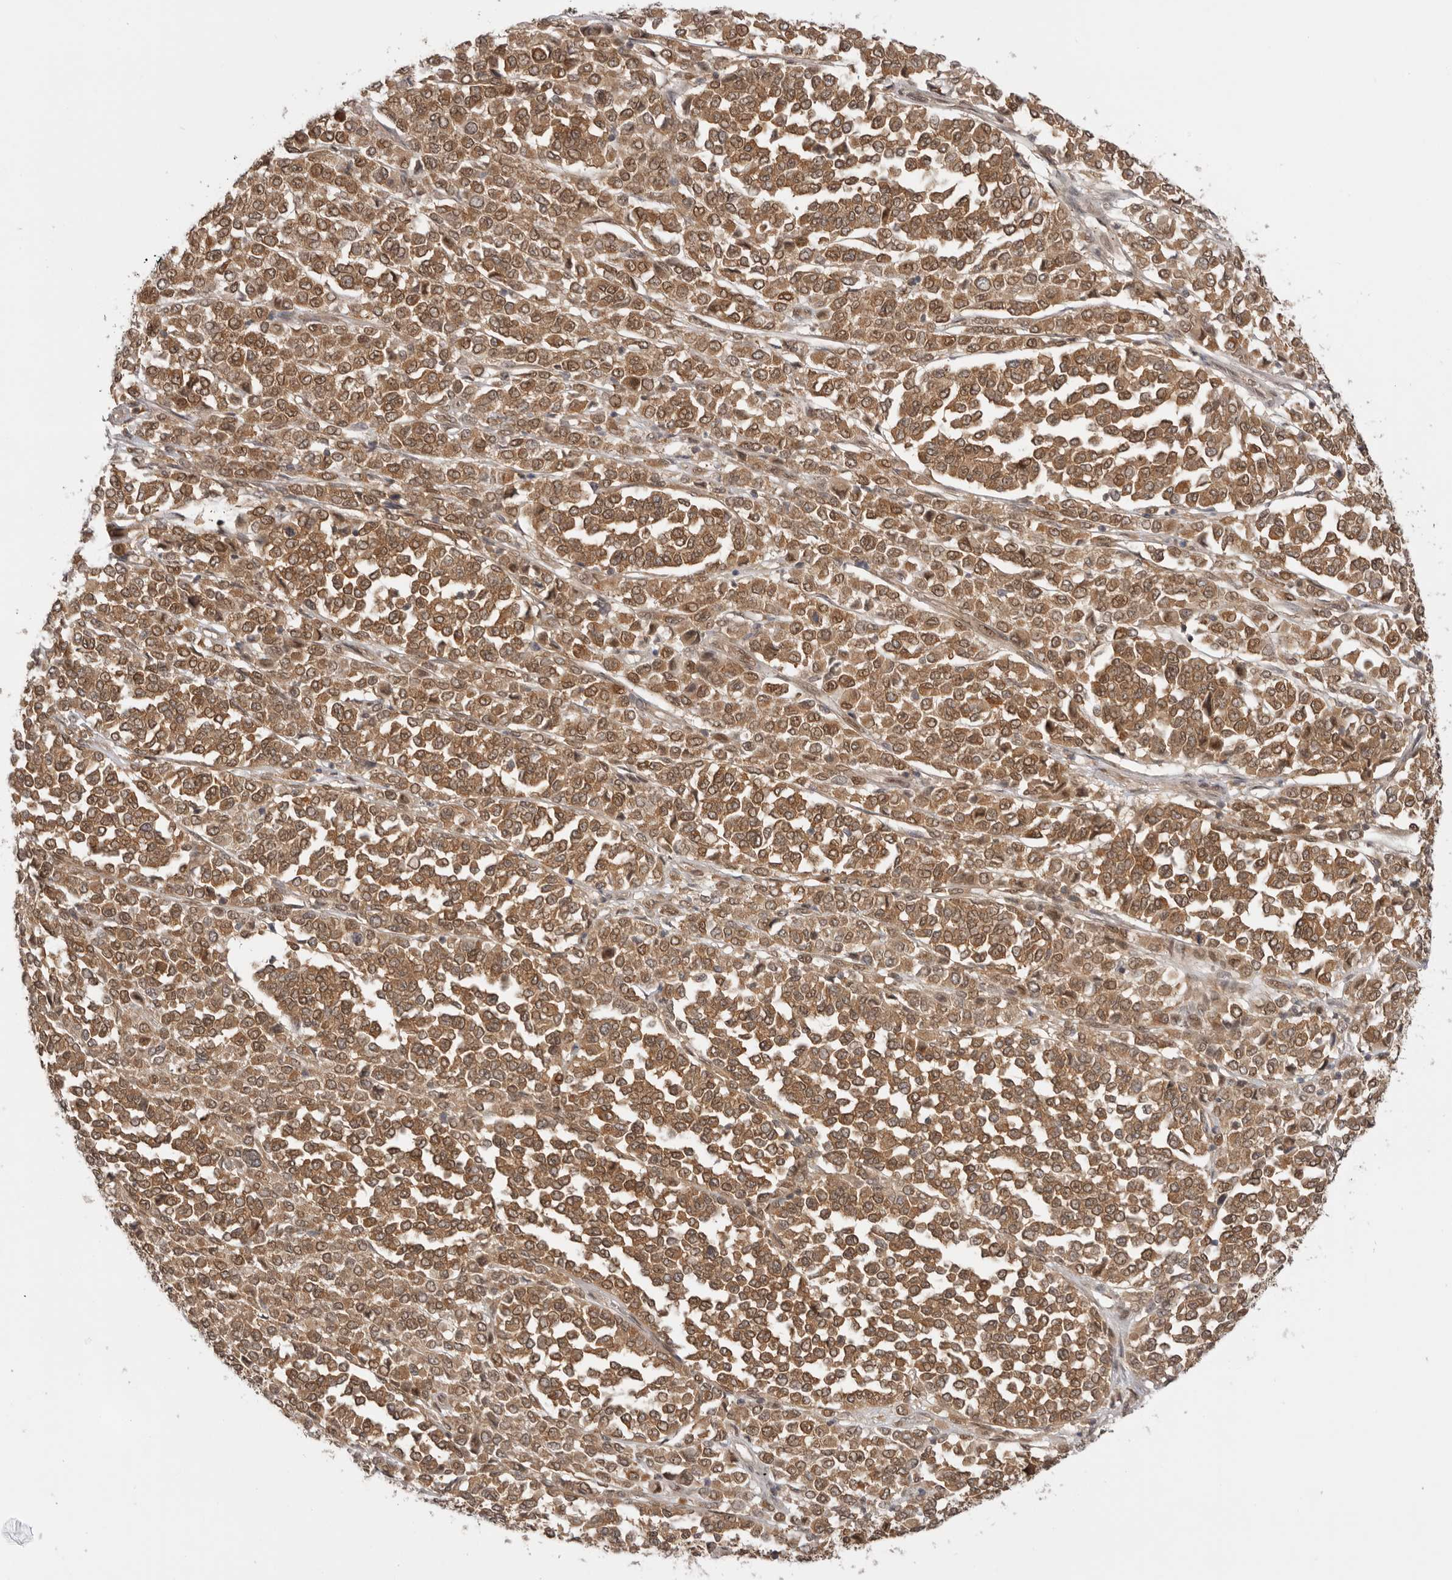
{"staining": {"intensity": "moderate", "quantity": ">75%", "location": "cytoplasmic/membranous,nuclear"}, "tissue": "melanoma", "cell_type": "Tumor cells", "image_type": "cancer", "snomed": [{"axis": "morphology", "description": "Malignant melanoma, Metastatic site"}, {"axis": "topography", "description": "Pancreas"}], "caption": "Tumor cells demonstrate medium levels of moderate cytoplasmic/membranous and nuclear expression in approximately >75% of cells in malignant melanoma (metastatic site).", "gene": "DCAF8", "patient": {"sex": "female", "age": 30}}